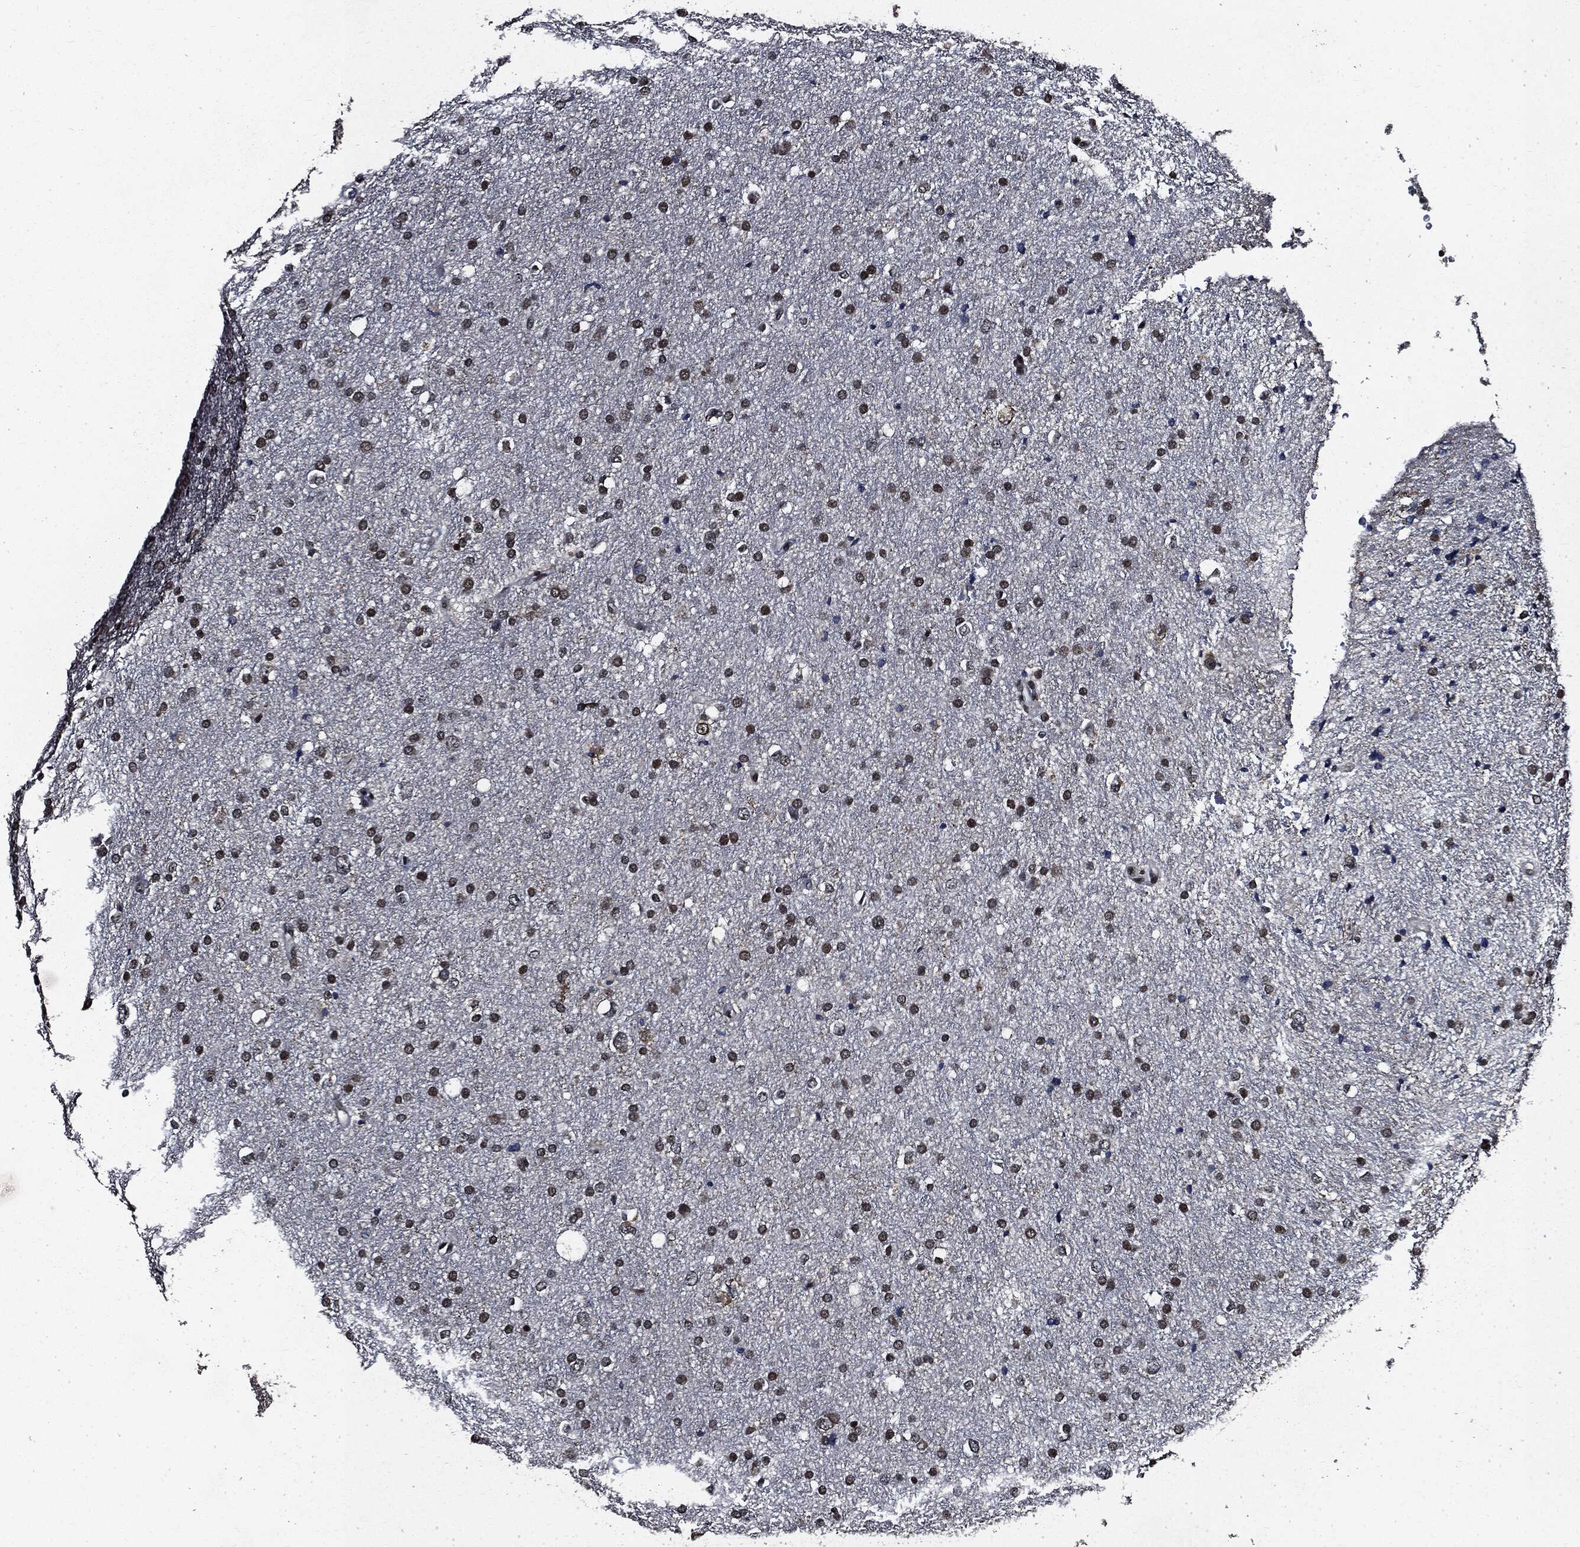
{"staining": {"intensity": "strong", "quantity": "25%-75%", "location": "nuclear"}, "tissue": "glioma", "cell_type": "Tumor cells", "image_type": "cancer", "snomed": [{"axis": "morphology", "description": "Glioma, malignant, Low grade"}, {"axis": "topography", "description": "Brain"}], "caption": "Protein analysis of glioma tissue exhibits strong nuclear staining in about 25%-75% of tumor cells. (IHC, brightfield microscopy, high magnification).", "gene": "SUGT1", "patient": {"sex": "female", "age": 37}}